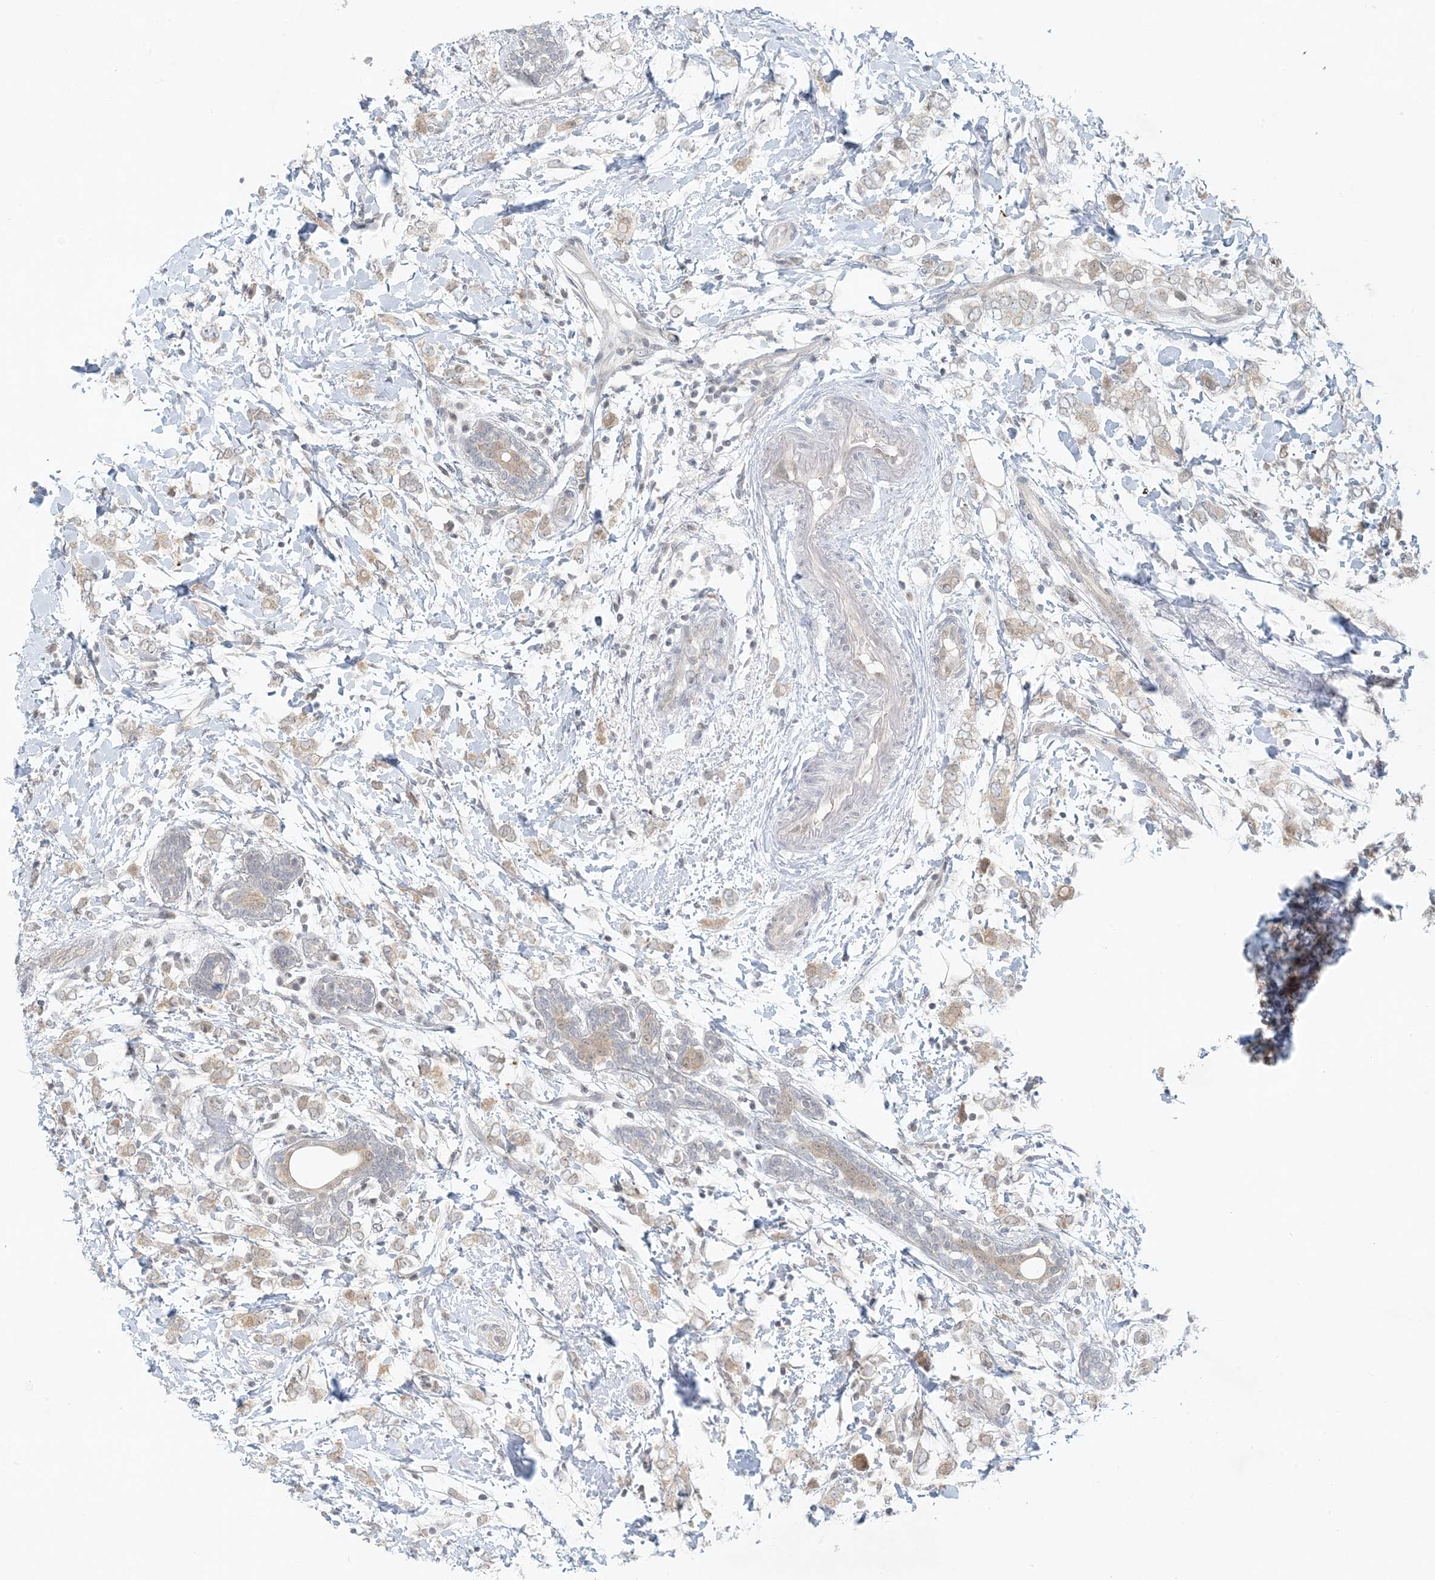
{"staining": {"intensity": "weak", "quantity": ">75%", "location": "cytoplasmic/membranous"}, "tissue": "breast cancer", "cell_type": "Tumor cells", "image_type": "cancer", "snomed": [{"axis": "morphology", "description": "Normal tissue, NOS"}, {"axis": "morphology", "description": "Lobular carcinoma"}, {"axis": "topography", "description": "Breast"}], "caption": "DAB immunohistochemical staining of breast lobular carcinoma demonstrates weak cytoplasmic/membranous protein staining in about >75% of tumor cells. (Stains: DAB in brown, nuclei in blue, Microscopy: brightfield microscopy at high magnification).", "gene": "OBI1", "patient": {"sex": "female", "age": 47}}